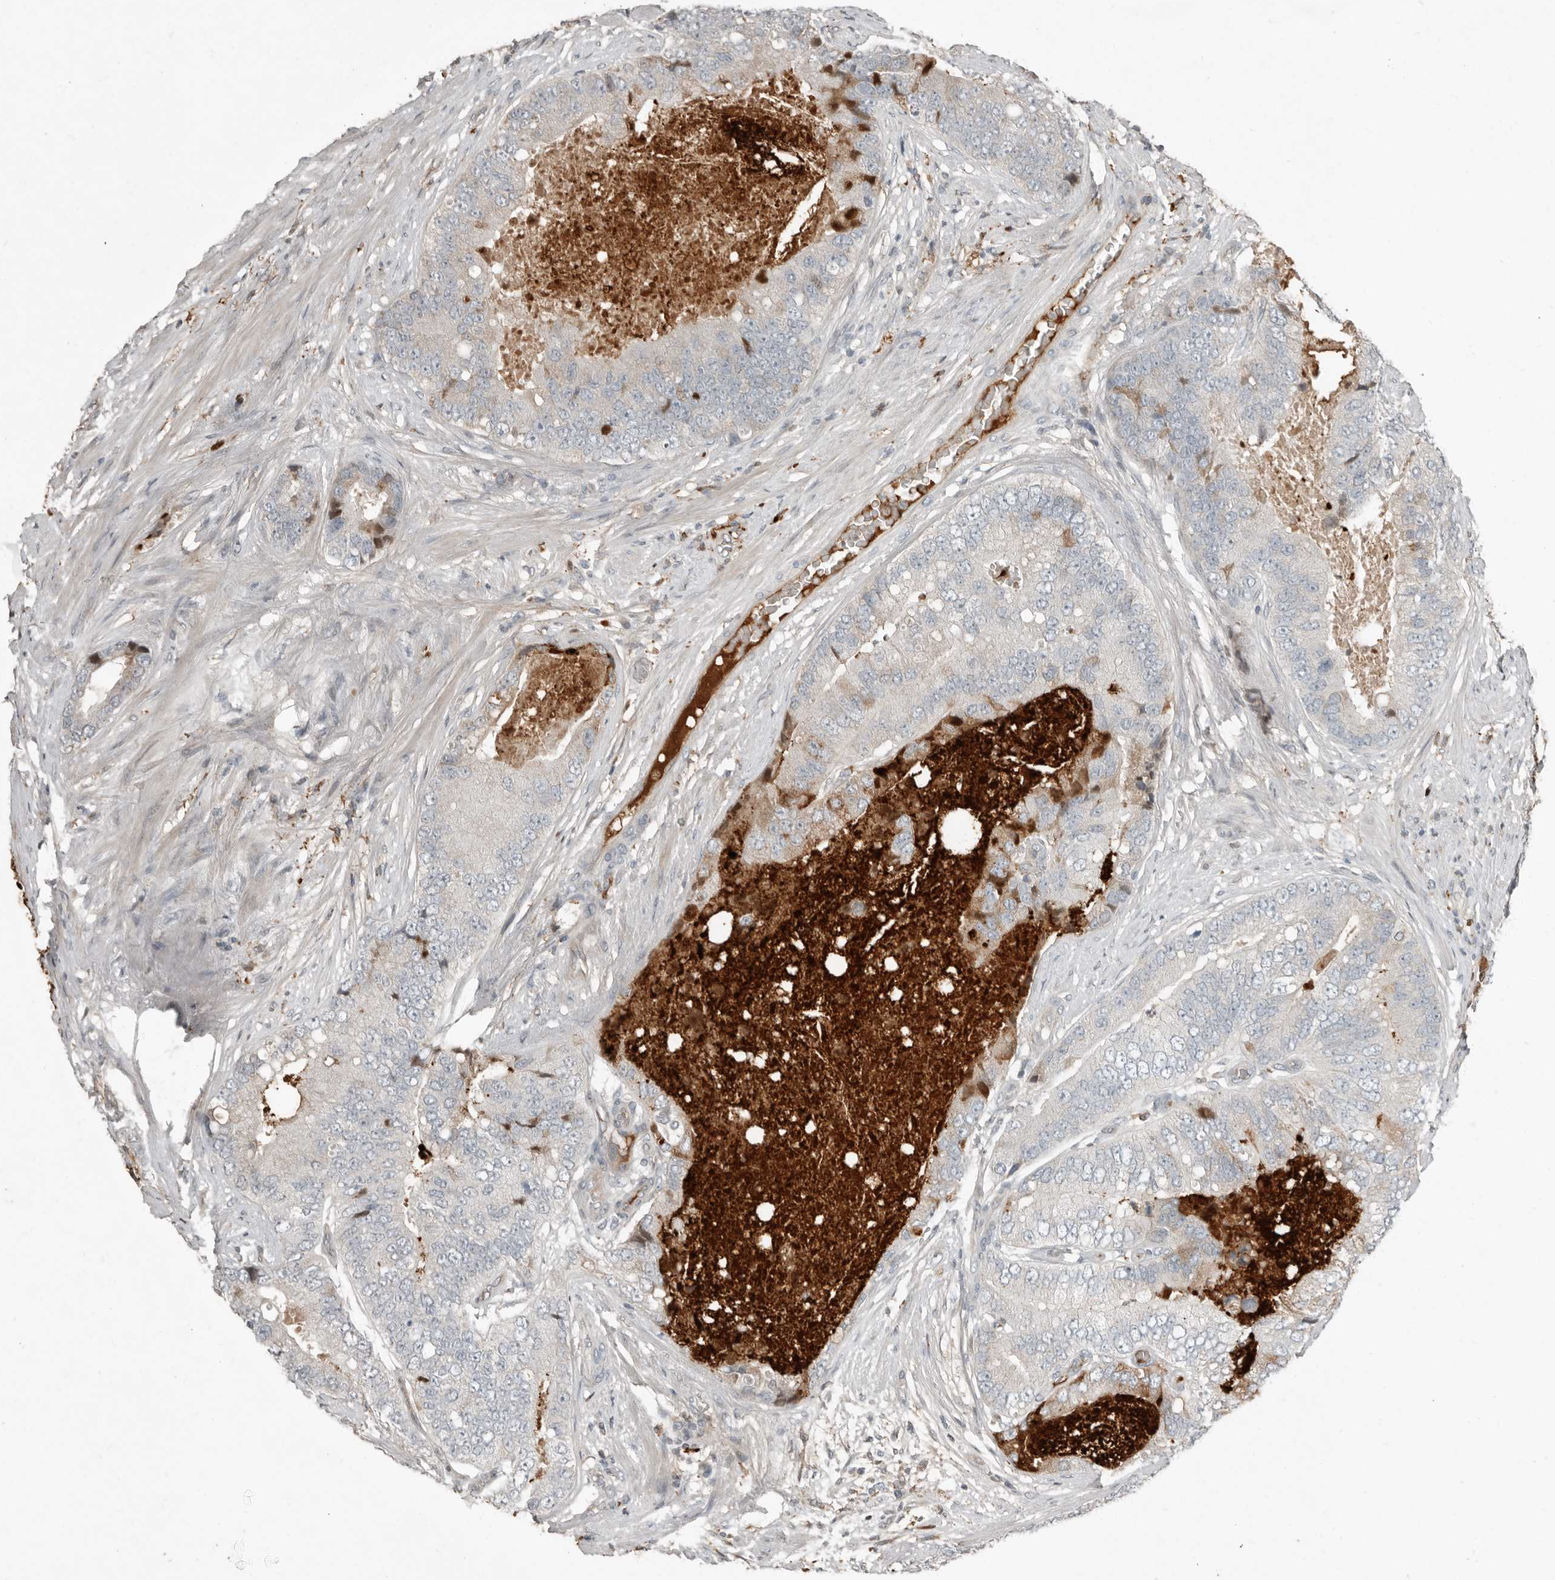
{"staining": {"intensity": "negative", "quantity": "none", "location": "none"}, "tissue": "prostate cancer", "cell_type": "Tumor cells", "image_type": "cancer", "snomed": [{"axis": "morphology", "description": "Adenocarcinoma, High grade"}, {"axis": "topography", "description": "Prostate"}], "caption": "Tumor cells are negative for protein expression in human high-grade adenocarcinoma (prostate).", "gene": "KLHL38", "patient": {"sex": "male", "age": 70}}